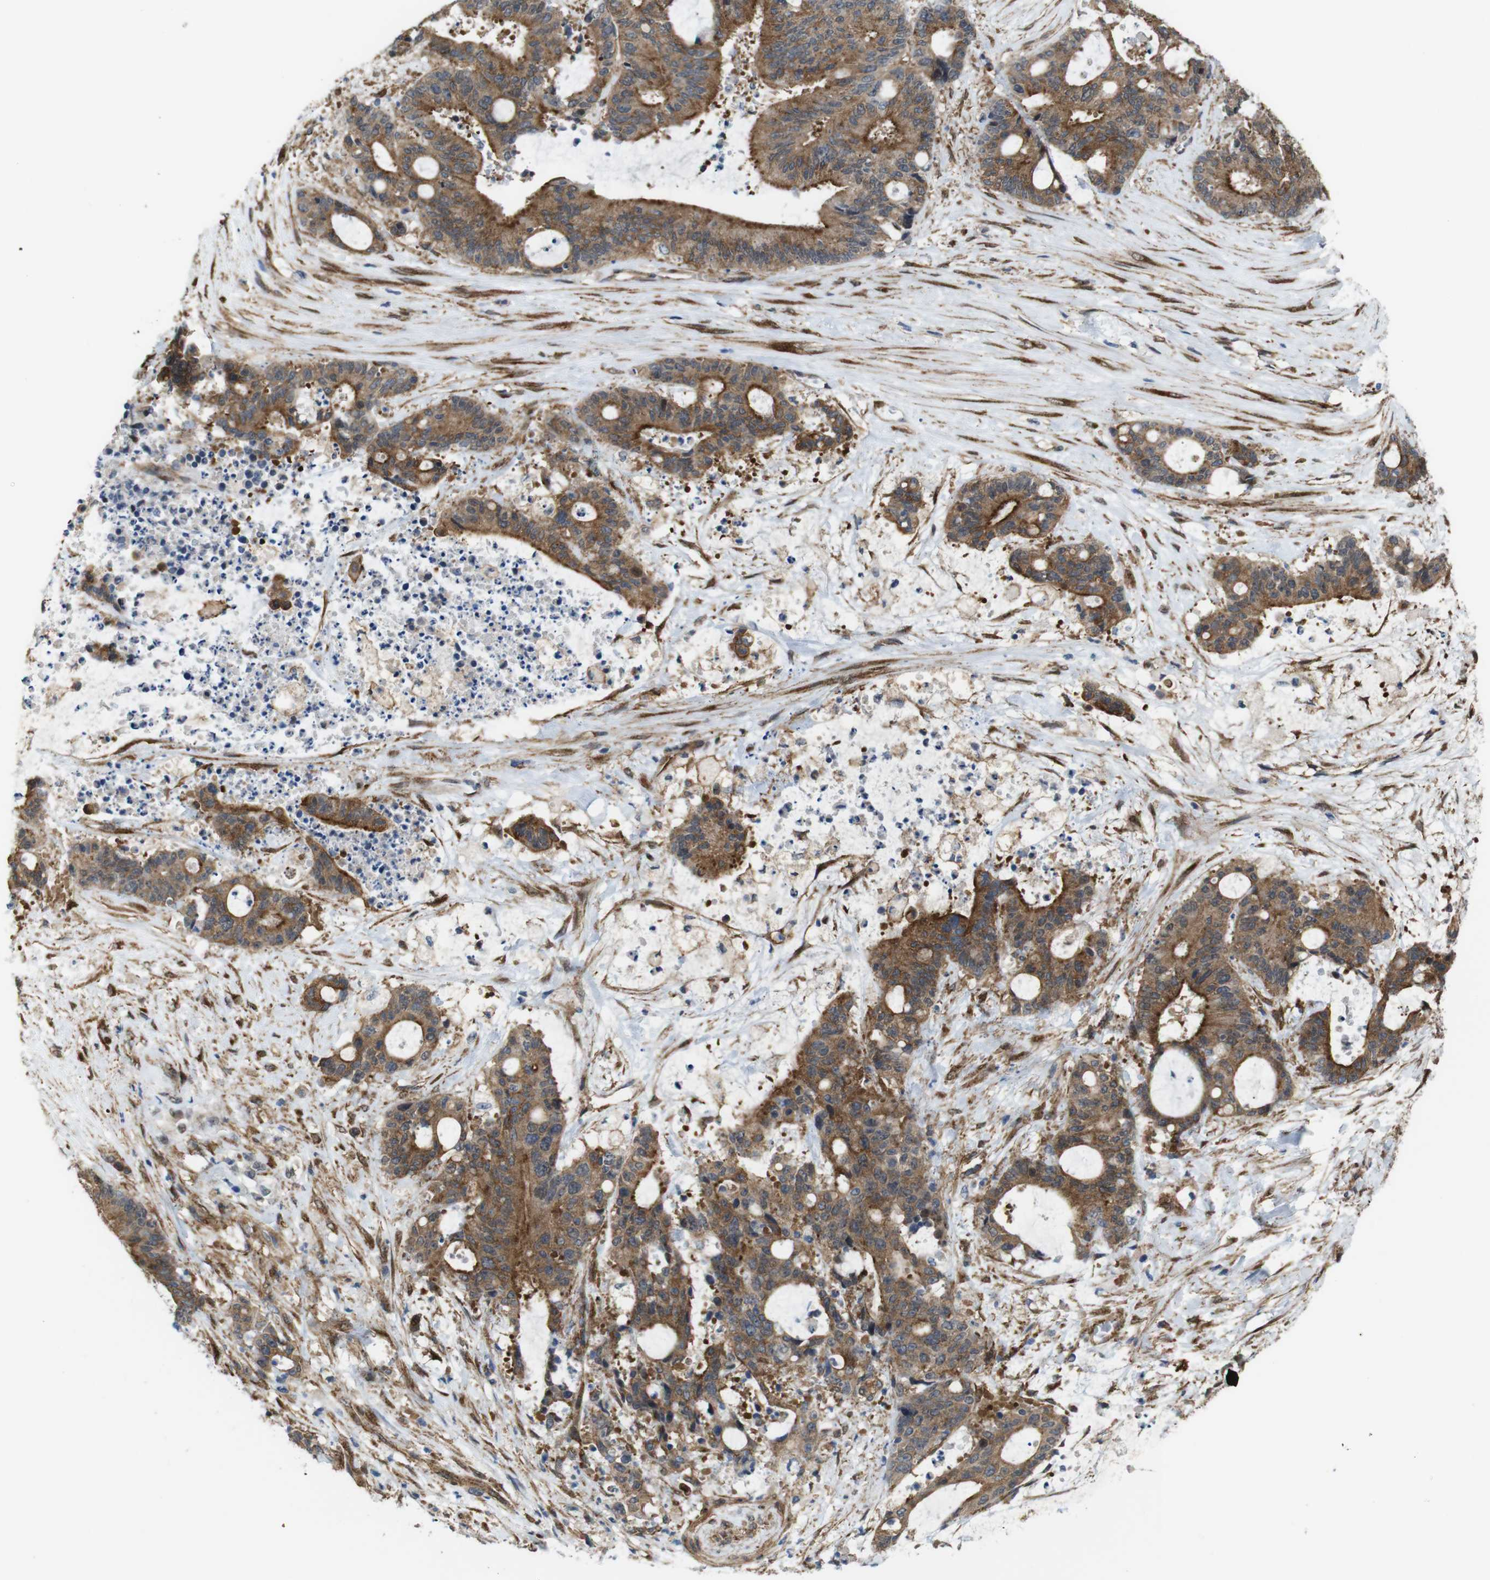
{"staining": {"intensity": "moderate", "quantity": ">75%", "location": "cytoplasmic/membranous"}, "tissue": "liver cancer", "cell_type": "Tumor cells", "image_type": "cancer", "snomed": [{"axis": "morphology", "description": "Normal tissue, NOS"}, {"axis": "morphology", "description": "Cholangiocarcinoma"}, {"axis": "topography", "description": "Liver"}, {"axis": "topography", "description": "Peripheral nerve tissue"}], "caption": "DAB (3,3'-diaminobenzidine) immunohistochemical staining of liver cancer (cholangiocarcinoma) exhibits moderate cytoplasmic/membranous protein staining in about >75% of tumor cells.", "gene": "PTGER4", "patient": {"sex": "female", "age": 73}}